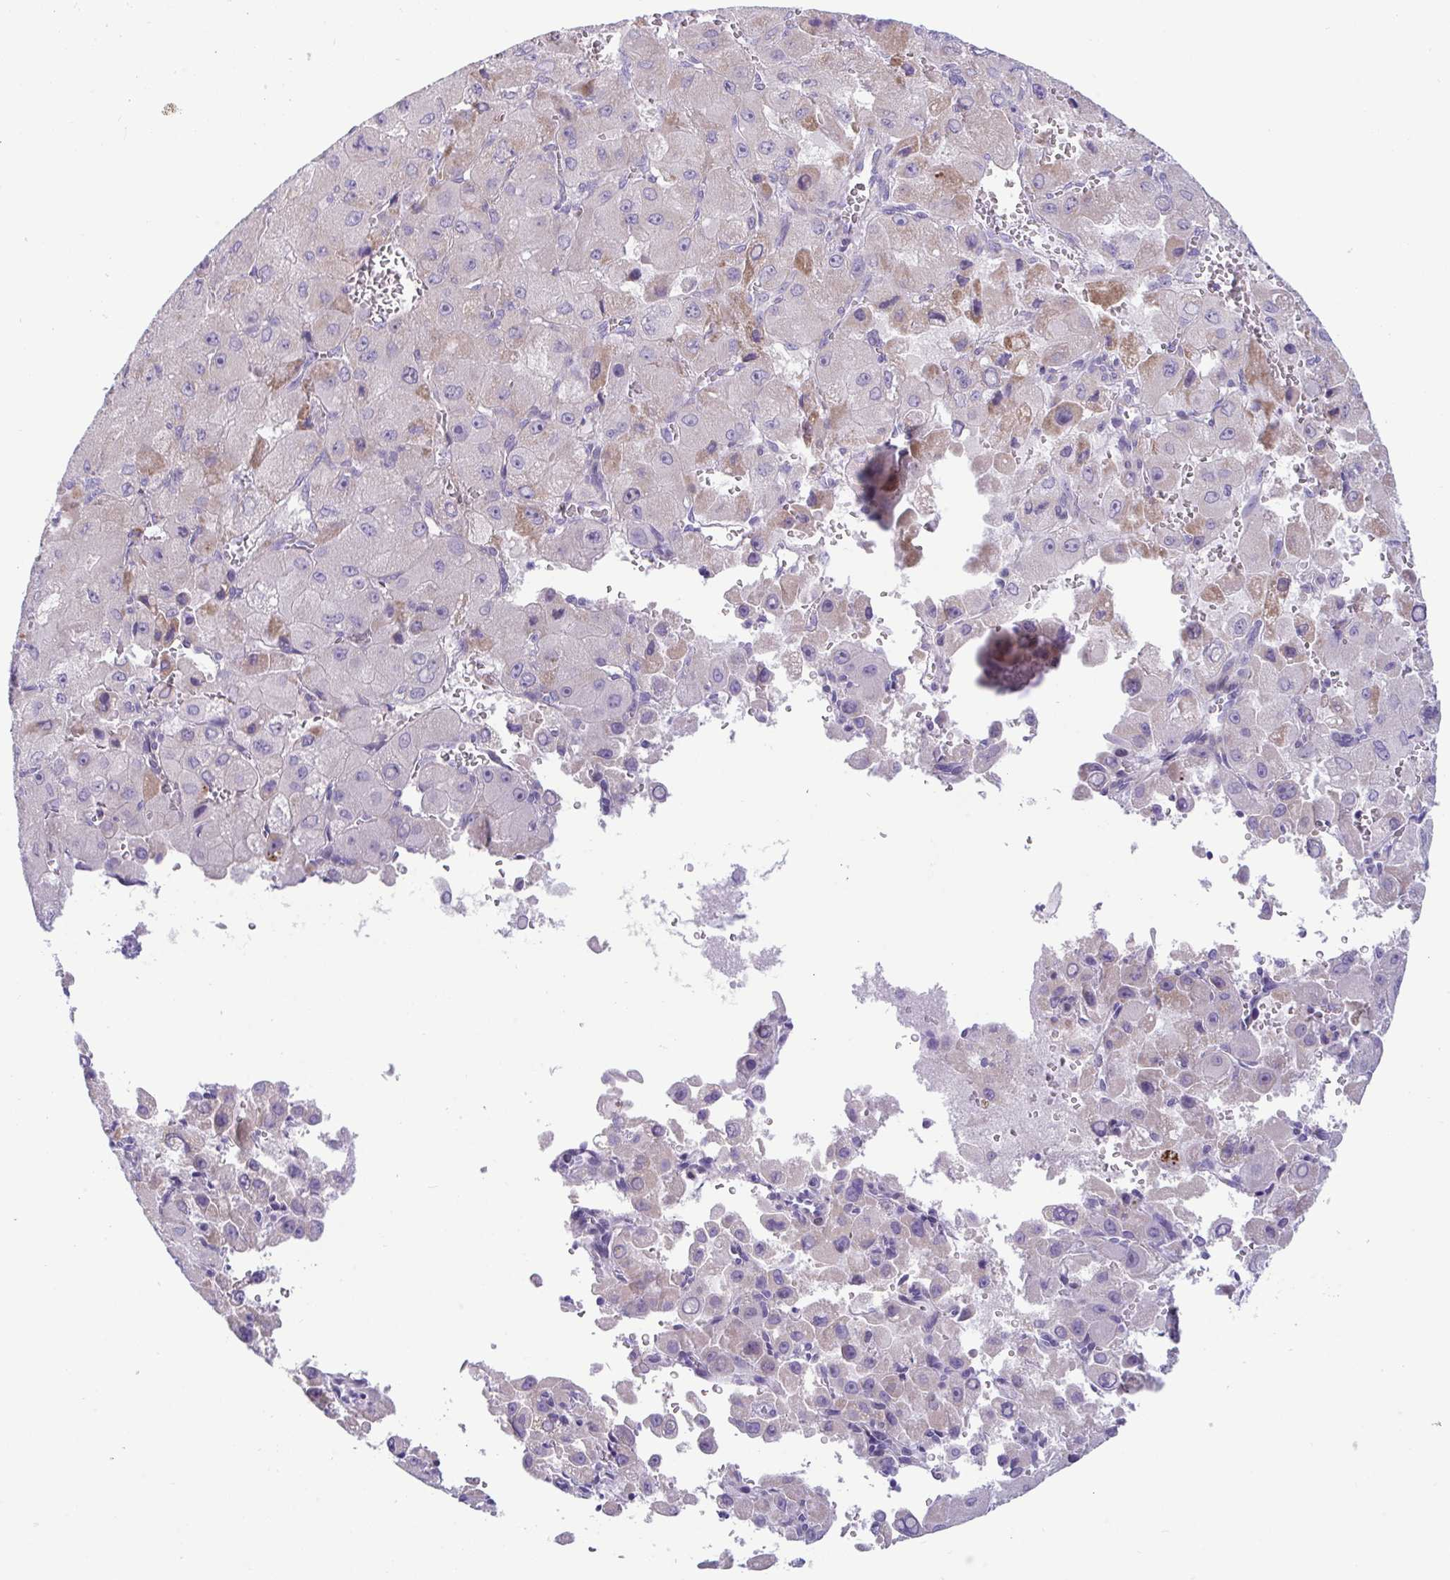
{"staining": {"intensity": "moderate", "quantity": "<25%", "location": "cytoplasmic/membranous"}, "tissue": "liver cancer", "cell_type": "Tumor cells", "image_type": "cancer", "snomed": [{"axis": "morphology", "description": "Carcinoma, Hepatocellular, NOS"}, {"axis": "topography", "description": "Liver"}], "caption": "Immunohistochemical staining of liver cancer displays low levels of moderate cytoplasmic/membranous protein staining in about <25% of tumor cells.", "gene": "DTX3", "patient": {"sex": "male", "age": 27}}